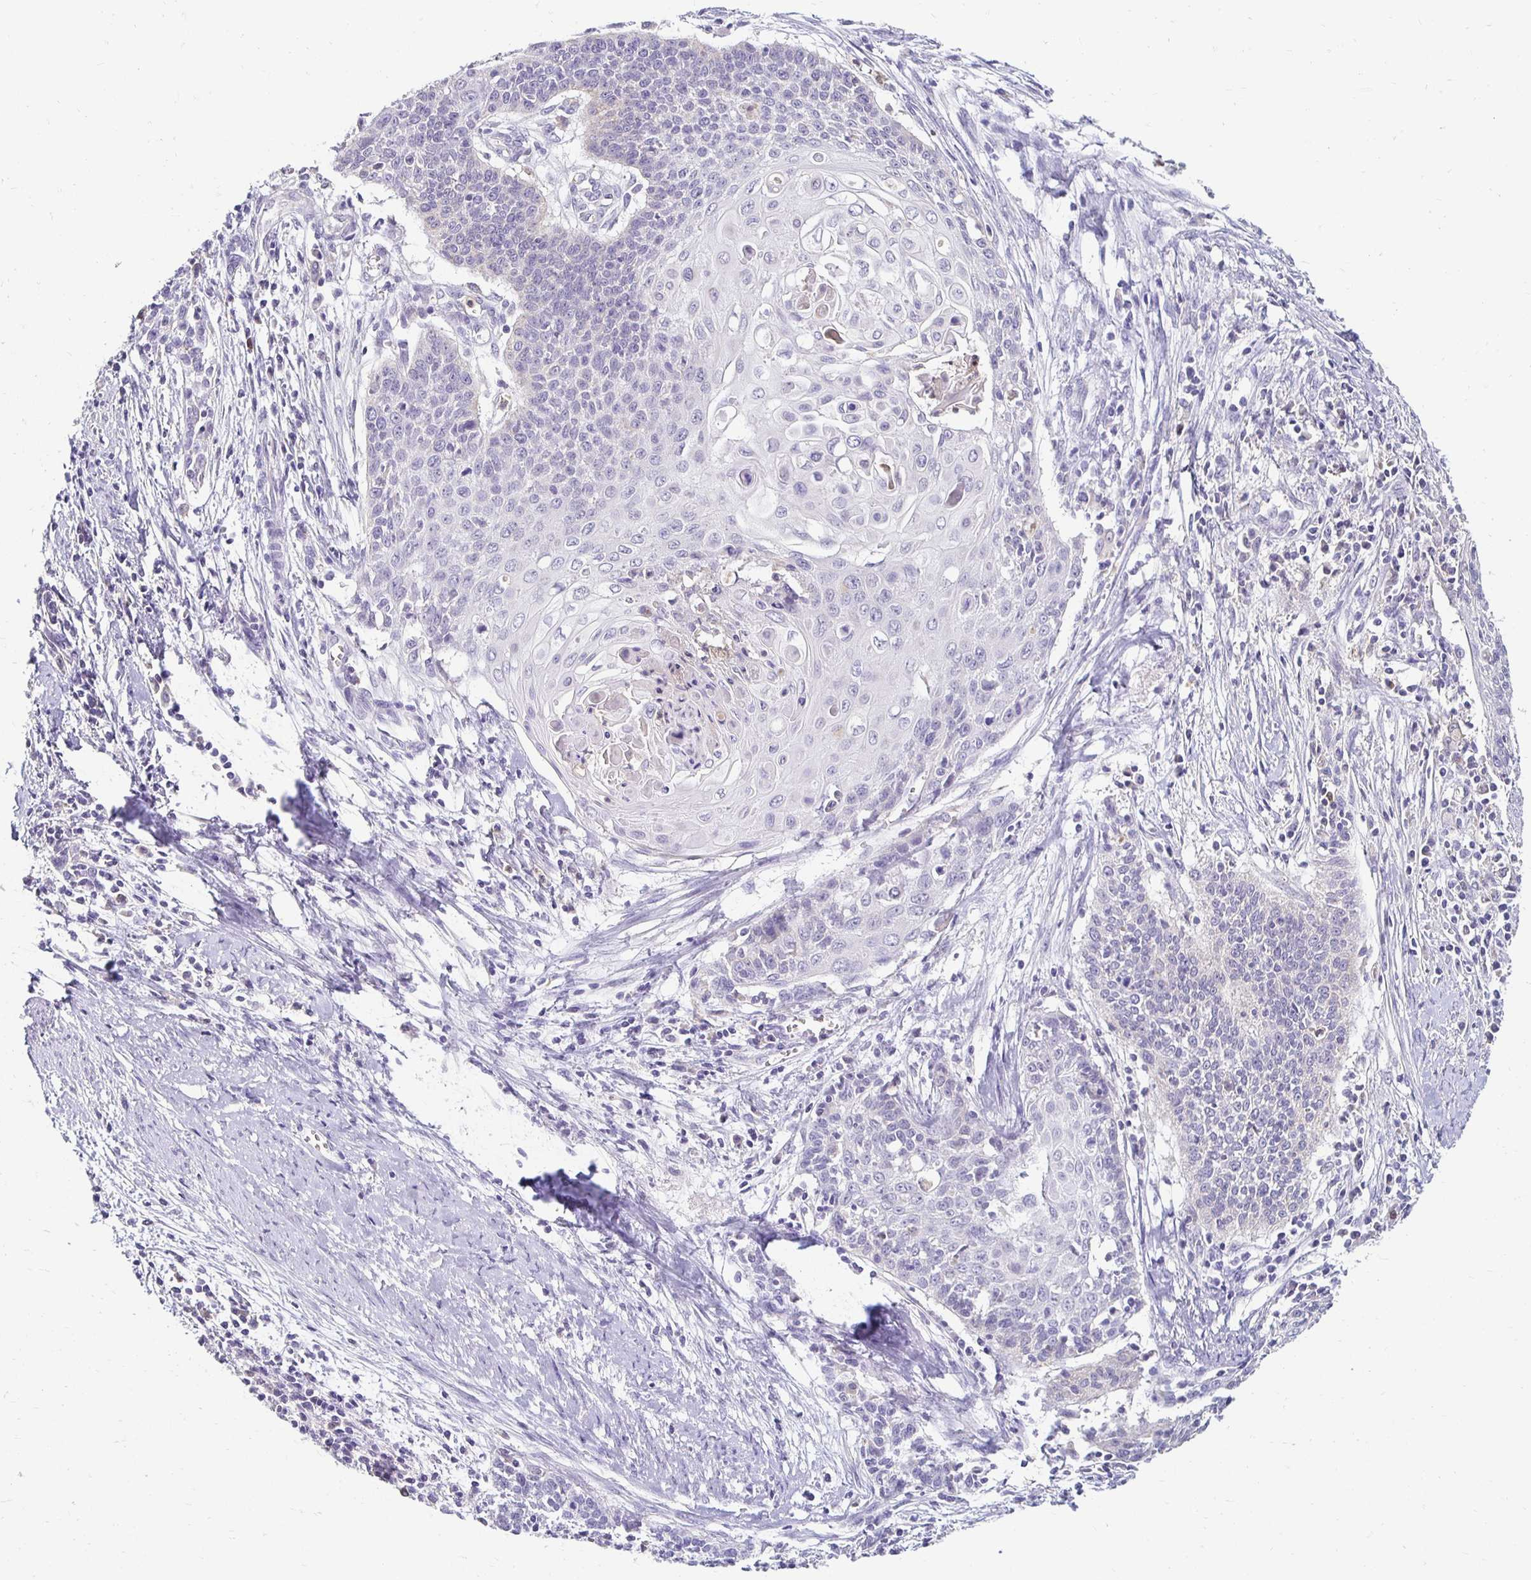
{"staining": {"intensity": "negative", "quantity": "none", "location": "none"}, "tissue": "cervical cancer", "cell_type": "Tumor cells", "image_type": "cancer", "snomed": [{"axis": "morphology", "description": "Squamous cell carcinoma, NOS"}, {"axis": "topography", "description": "Cervix"}], "caption": "Immunohistochemical staining of cervical cancer (squamous cell carcinoma) demonstrates no significant positivity in tumor cells. The staining is performed using DAB brown chromogen with nuclei counter-stained in using hematoxylin.", "gene": "GK2", "patient": {"sex": "female", "age": 39}}